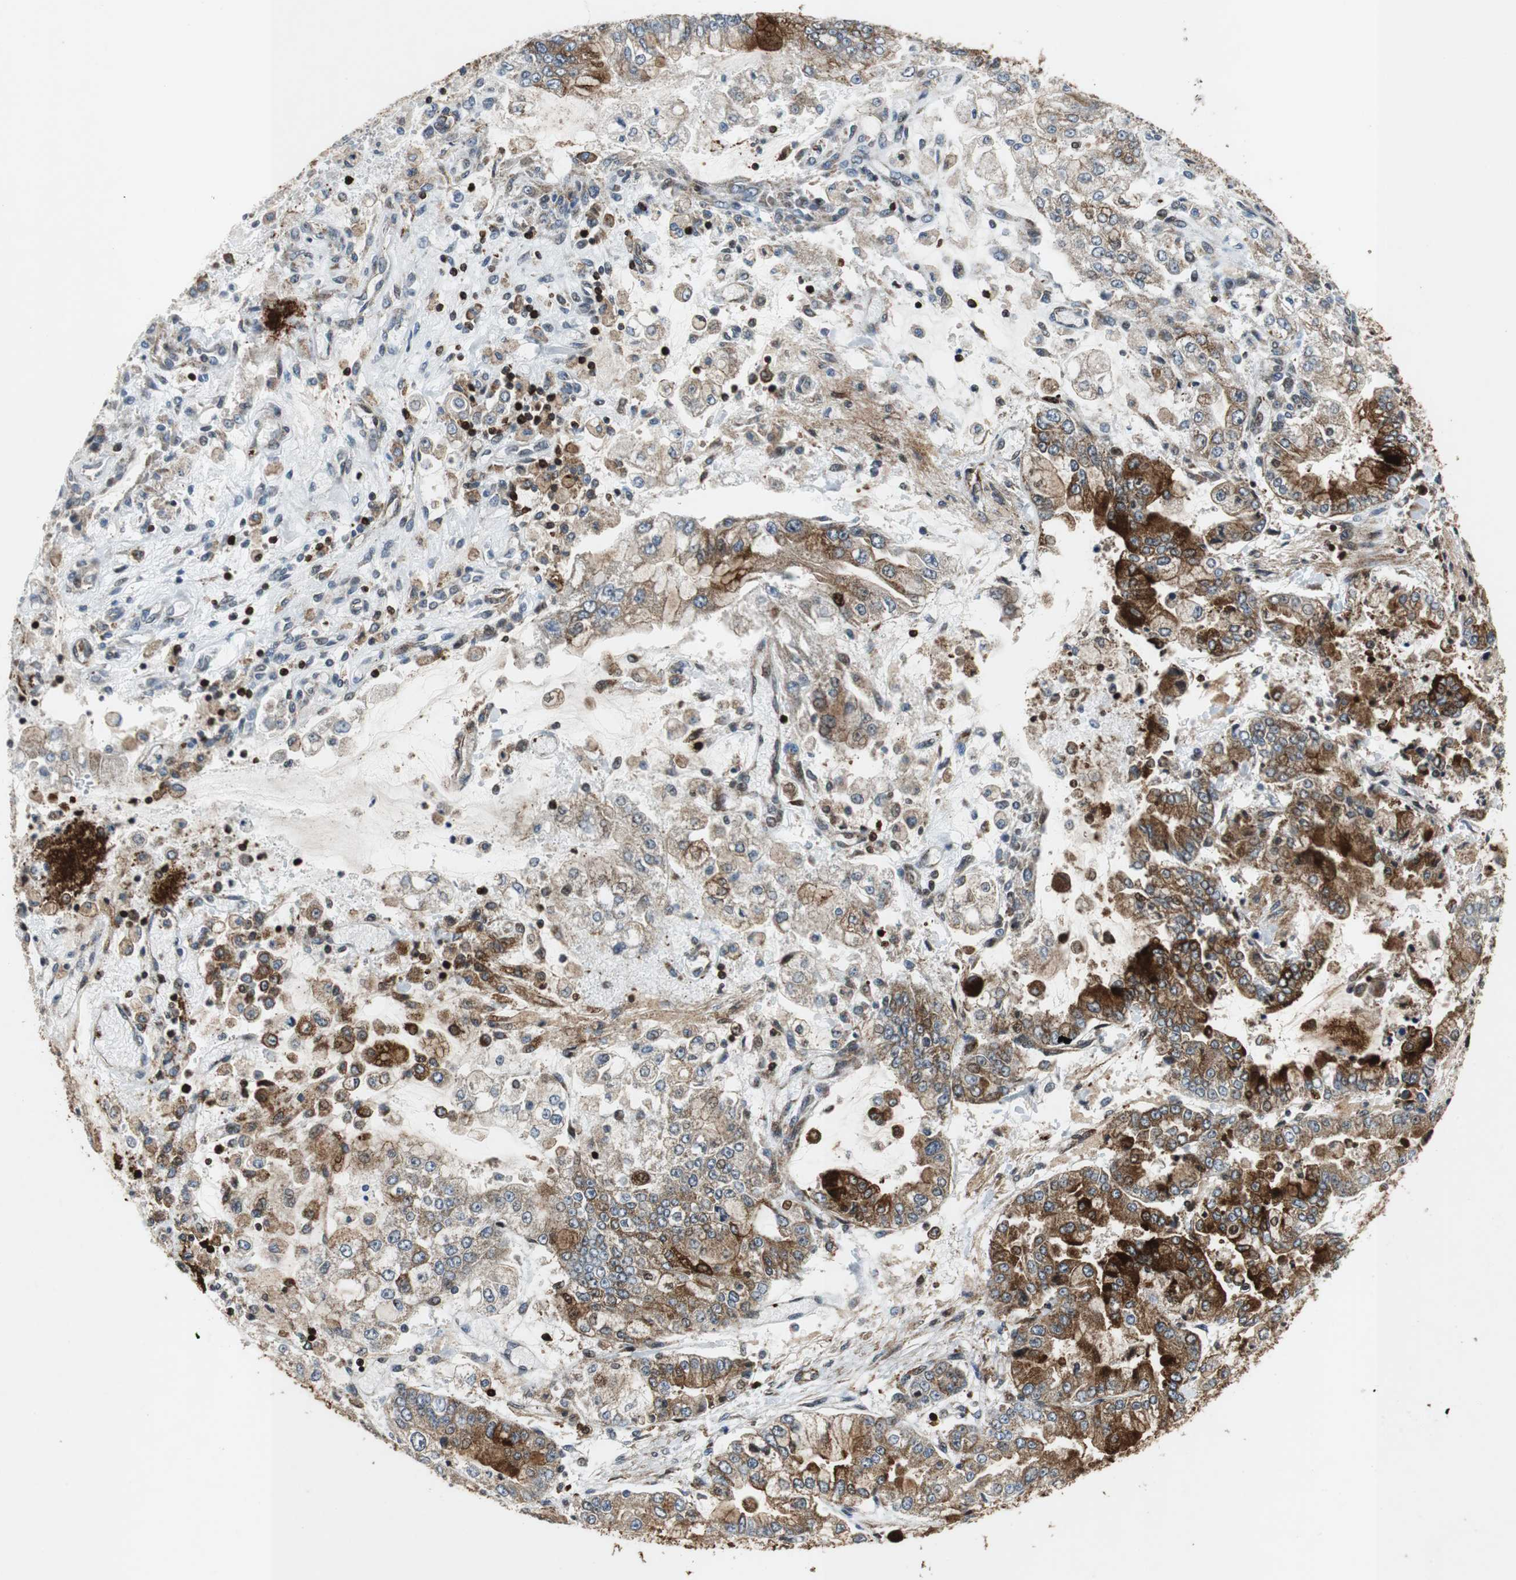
{"staining": {"intensity": "strong", "quantity": ">75%", "location": "cytoplasmic/membranous"}, "tissue": "stomach cancer", "cell_type": "Tumor cells", "image_type": "cancer", "snomed": [{"axis": "morphology", "description": "Adenocarcinoma, NOS"}, {"axis": "topography", "description": "Stomach"}], "caption": "Protein staining of stomach cancer (adenocarcinoma) tissue exhibits strong cytoplasmic/membranous positivity in approximately >75% of tumor cells.", "gene": "TUBA4A", "patient": {"sex": "male", "age": 76}}